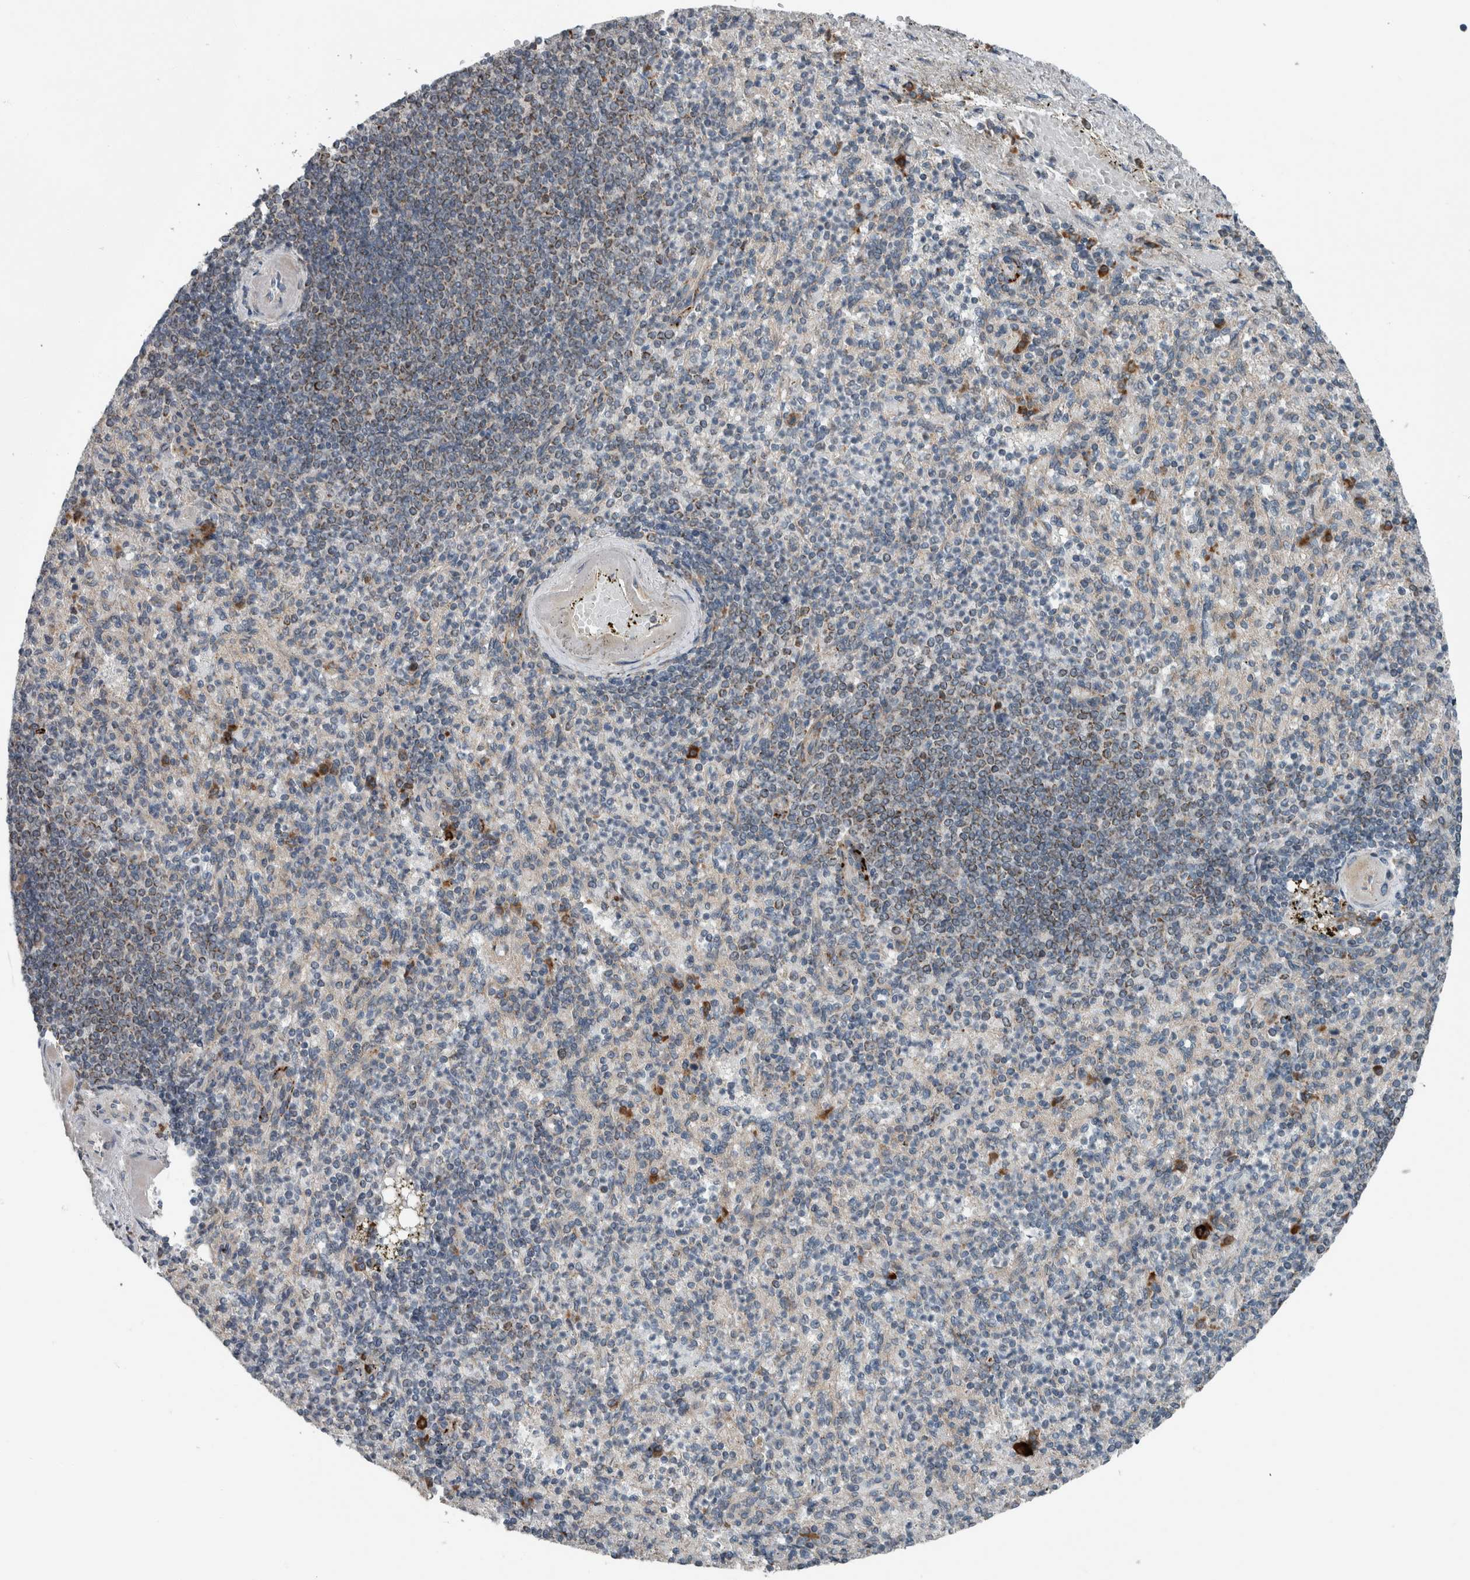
{"staining": {"intensity": "moderate", "quantity": "<25%", "location": "cytoplasmic/membranous"}, "tissue": "spleen", "cell_type": "Cells in red pulp", "image_type": "normal", "snomed": [{"axis": "morphology", "description": "Normal tissue, NOS"}, {"axis": "topography", "description": "Spleen"}], "caption": "Cells in red pulp exhibit low levels of moderate cytoplasmic/membranous positivity in about <25% of cells in benign spleen.", "gene": "GBA2", "patient": {"sex": "female", "age": 74}}